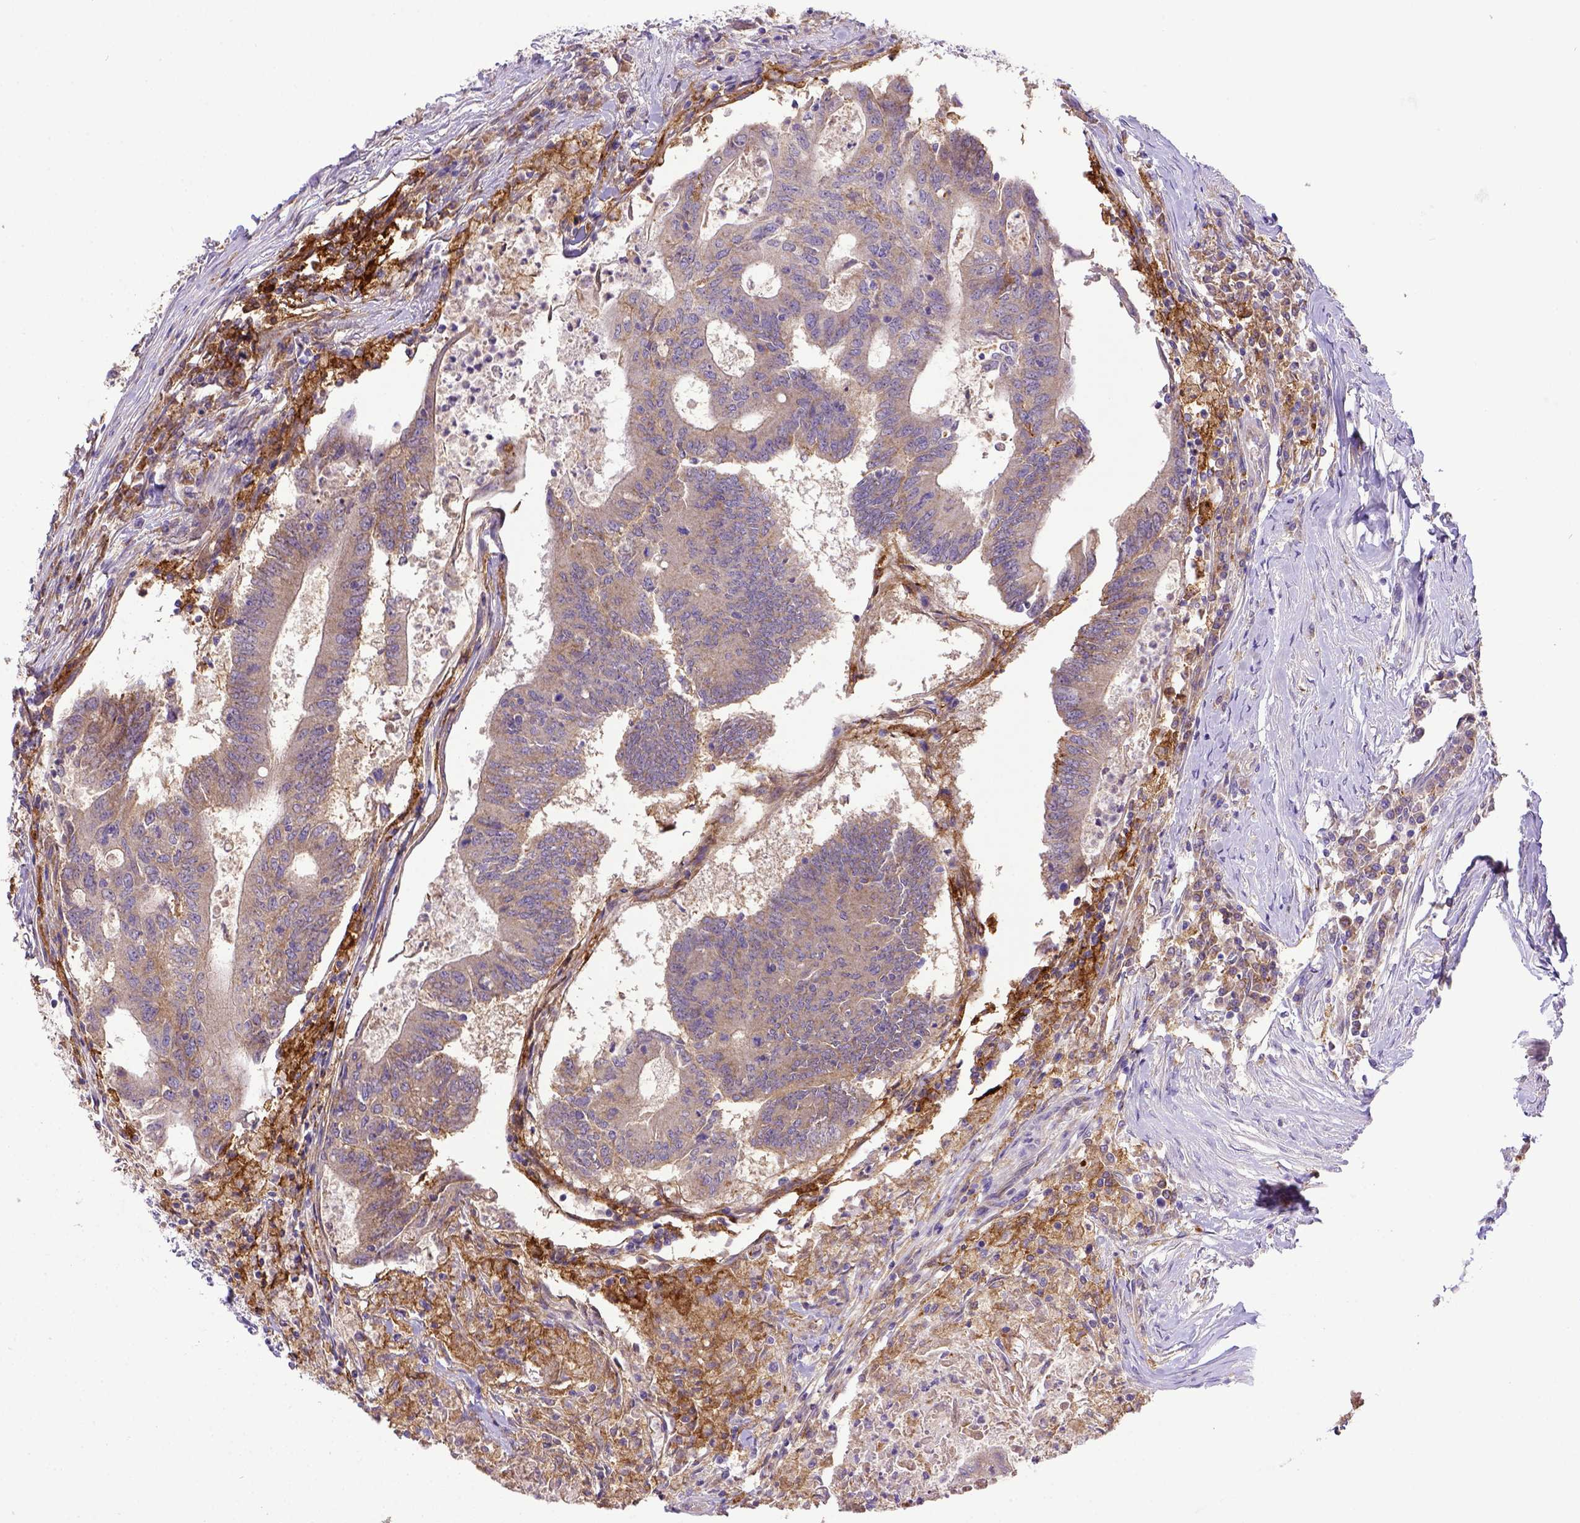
{"staining": {"intensity": "negative", "quantity": "none", "location": "none"}, "tissue": "colorectal cancer", "cell_type": "Tumor cells", "image_type": "cancer", "snomed": [{"axis": "morphology", "description": "Adenocarcinoma, NOS"}, {"axis": "topography", "description": "Colon"}], "caption": "DAB immunohistochemical staining of colorectal cancer (adenocarcinoma) shows no significant positivity in tumor cells.", "gene": "CD40", "patient": {"sex": "female", "age": 70}}